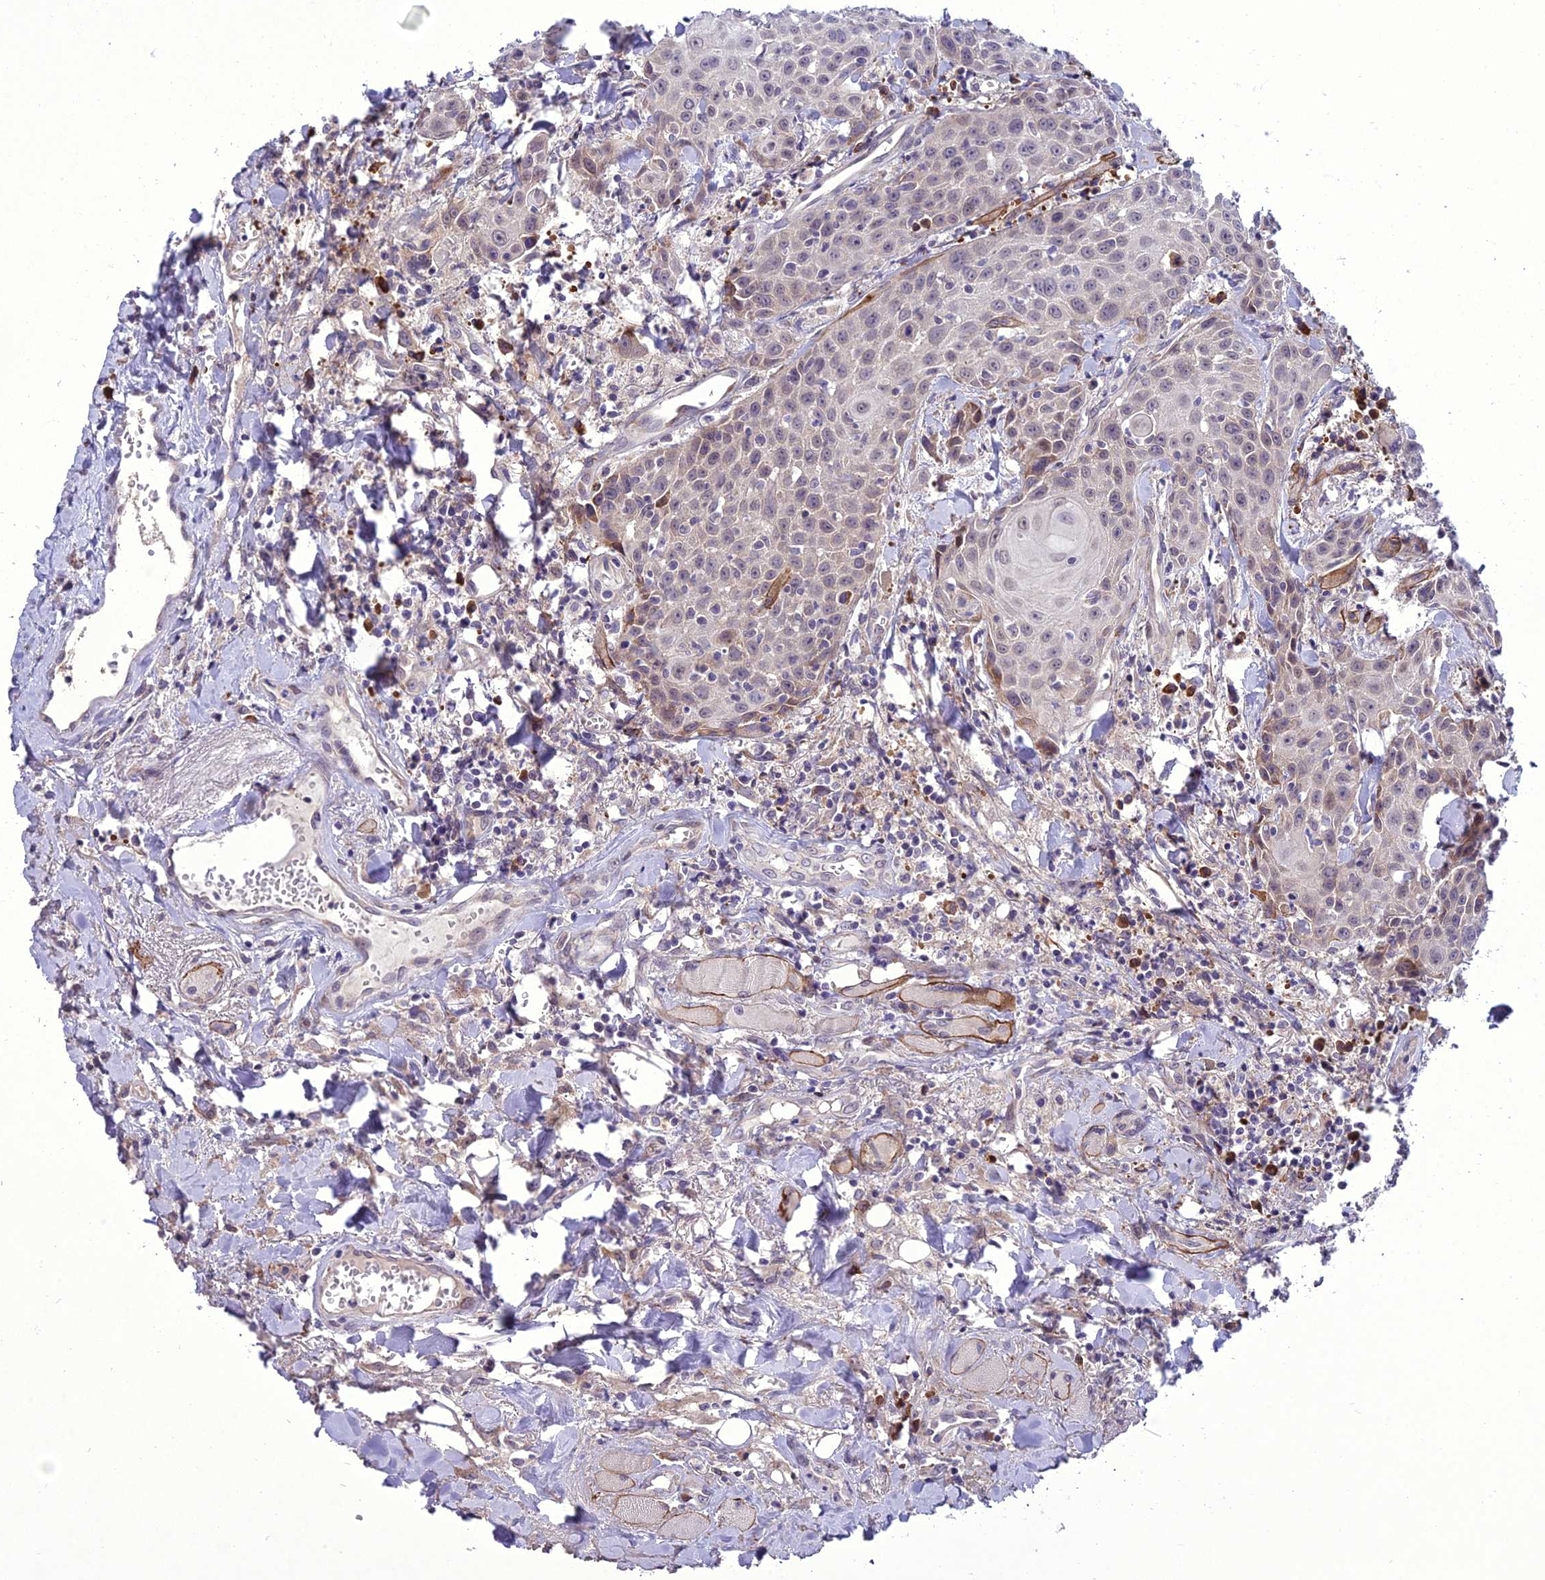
{"staining": {"intensity": "weak", "quantity": "<25%", "location": "cytoplasmic/membranous"}, "tissue": "head and neck cancer", "cell_type": "Tumor cells", "image_type": "cancer", "snomed": [{"axis": "morphology", "description": "Squamous cell carcinoma, NOS"}, {"axis": "topography", "description": "Oral tissue"}, {"axis": "topography", "description": "Head-Neck"}], "caption": "IHC of human head and neck cancer (squamous cell carcinoma) displays no positivity in tumor cells.", "gene": "NEURL2", "patient": {"sex": "female", "age": 82}}